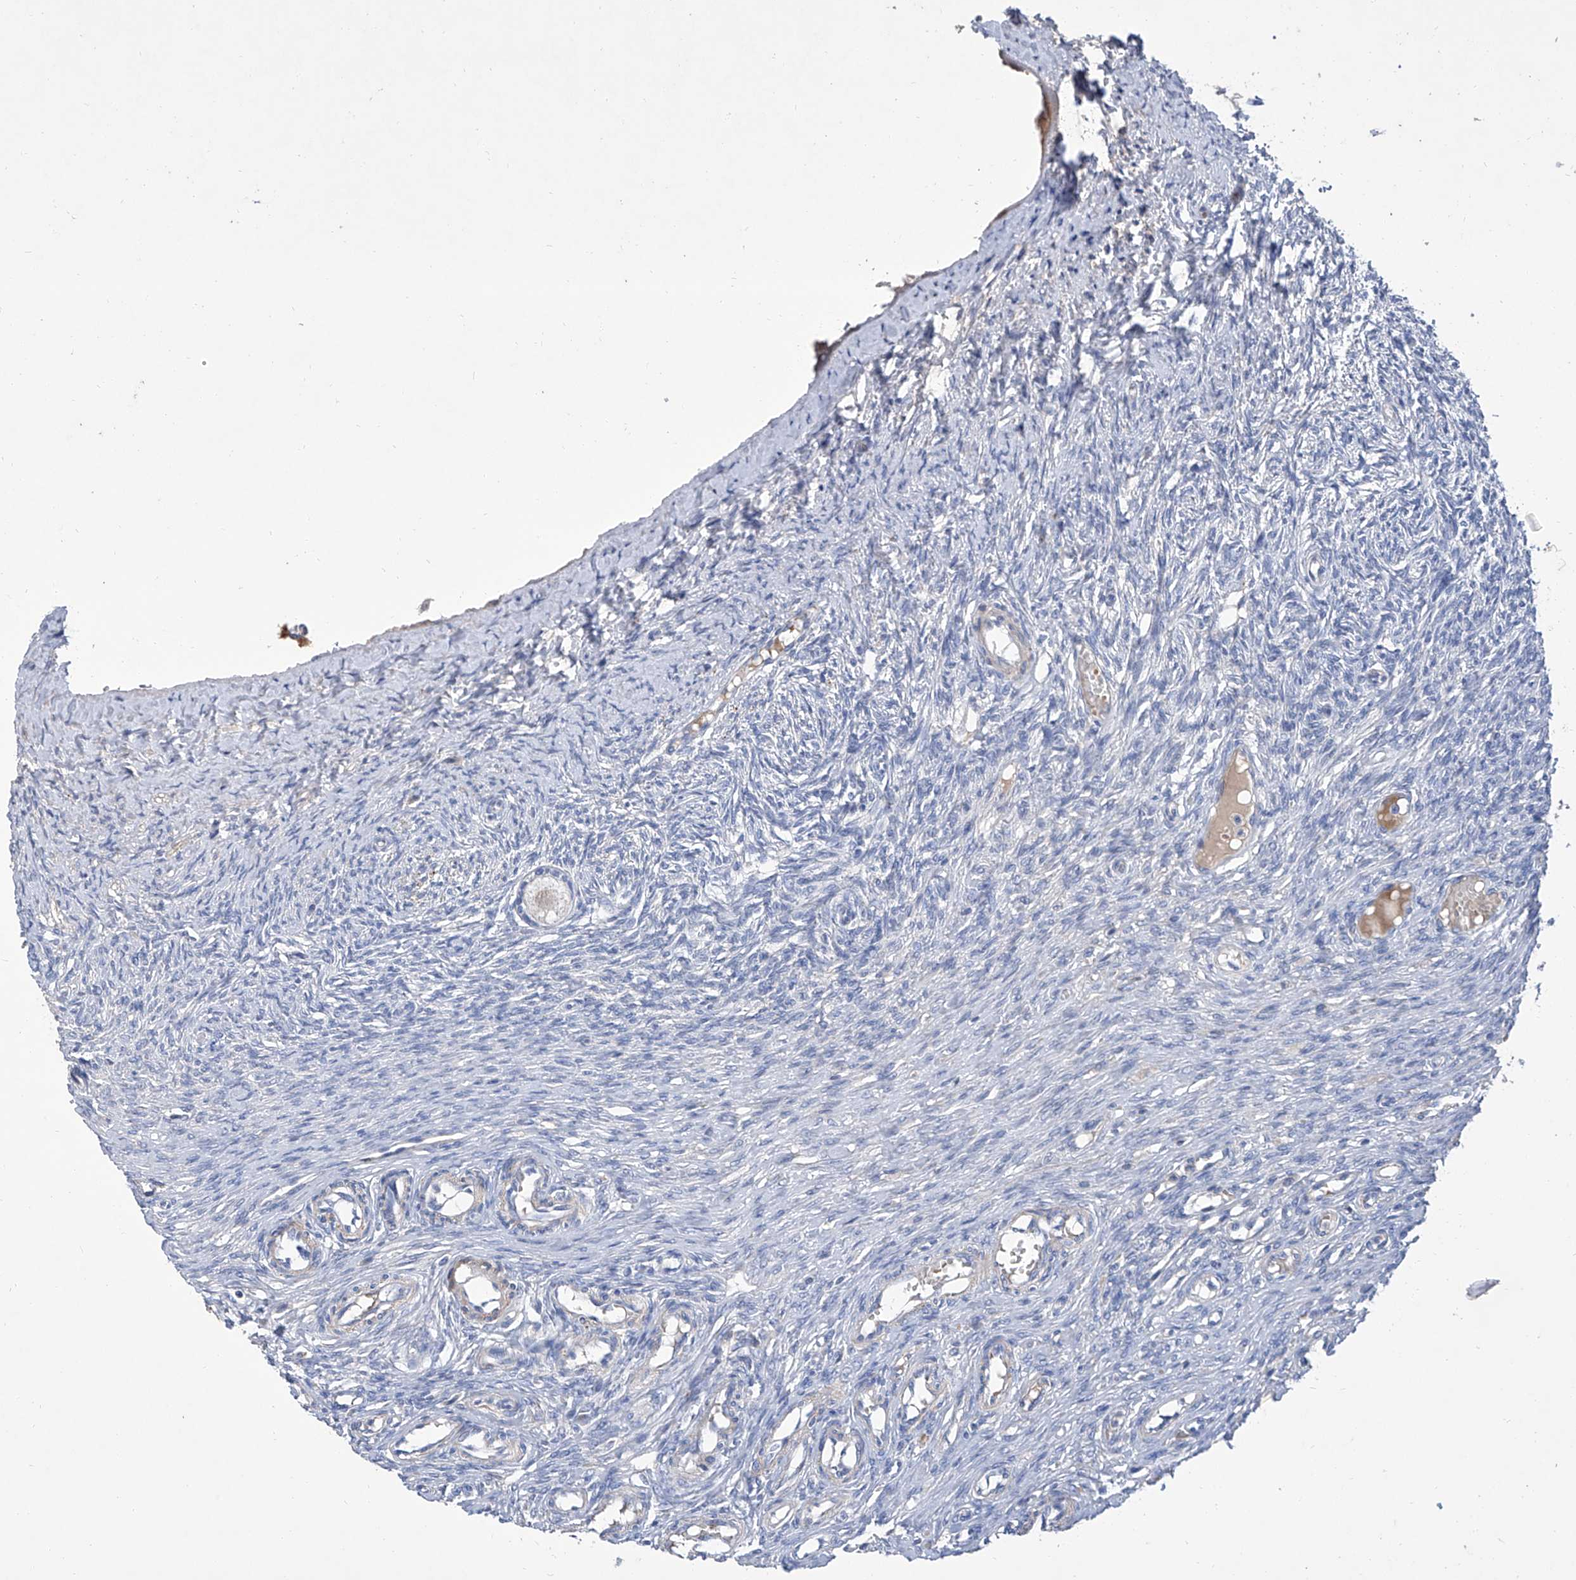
{"staining": {"intensity": "moderate", "quantity": ">75%", "location": "cytoplasmic/membranous"}, "tissue": "ovary", "cell_type": "Follicle cells", "image_type": "normal", "snomed": [{"axis": "morphology", "description": "Adenocarcinoma, NOS"}, {"axis": "topography", "description": "Endometrium"}], "caption": "Immunohistochemistry image of unremarkable human ovary stained for a protein (brown), which shows medium levels of moderate cytoplasmic/membranous expression in approximately >75% of follicle cells.", "gene": "GPT", "patient": {"sex": "female", "age": 32}}